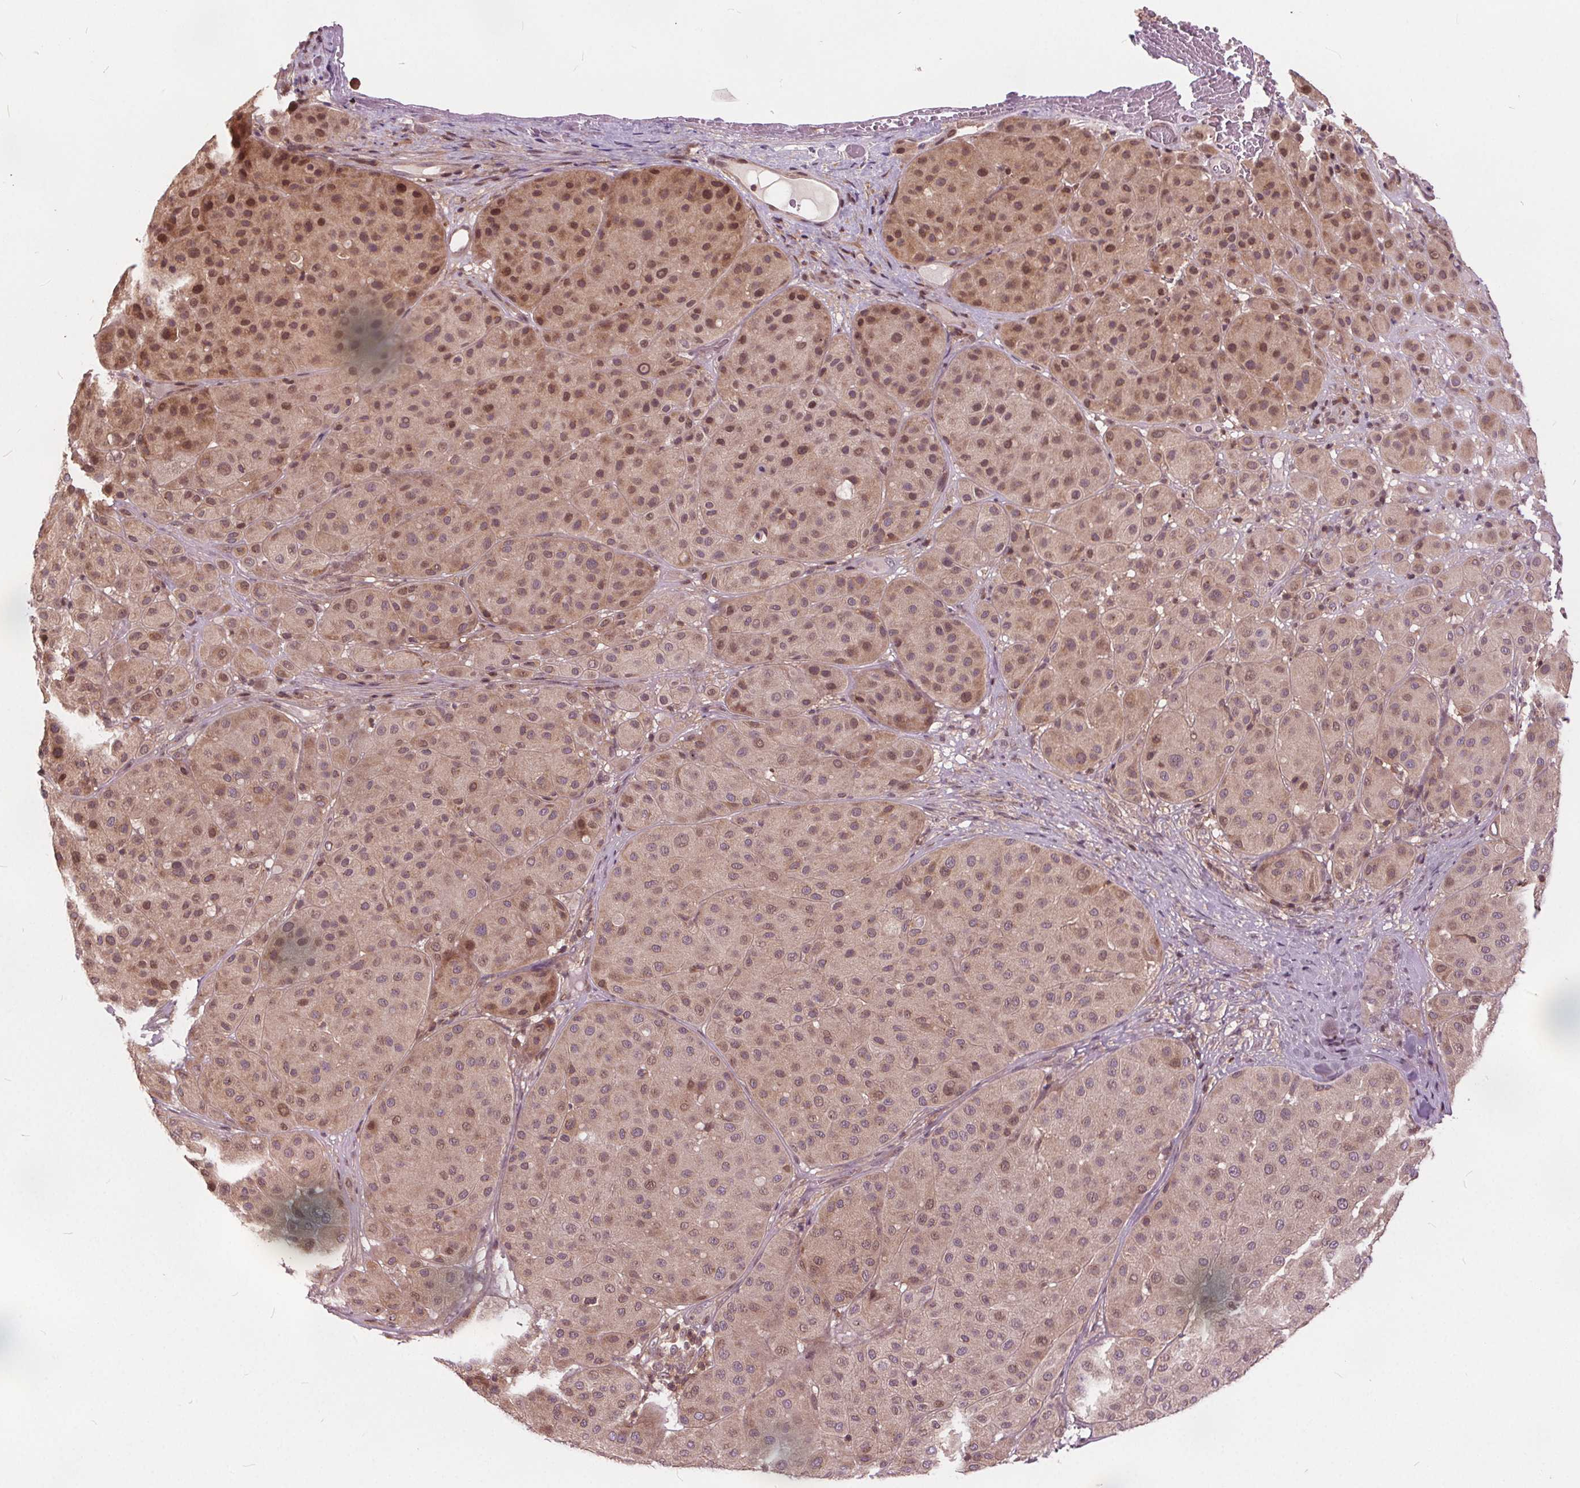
{"staining": {"intensity": "moderate", "quantity": "25%-75%", "location": "cytoplasmic/membranous,nuclear"}, "tissue": "melanoma", "cell_type": "Tumor cells", "image_type": "cancer", "snomed": [{"axis": "morphology", "description": "Malignant melanoma, Metastatic site"}, {"axis": "topography", "description": "Smooth muscle"}], "caption": "Brown immunohistochemical staining in human malignant melanoma (metastatic site) displays moderate cytoplasmic/membranous and nuclear staining in about 25%-75% of tumor cells.", "gene": "HIF1AN", "patient": {"sex": "male", "age": 41}}